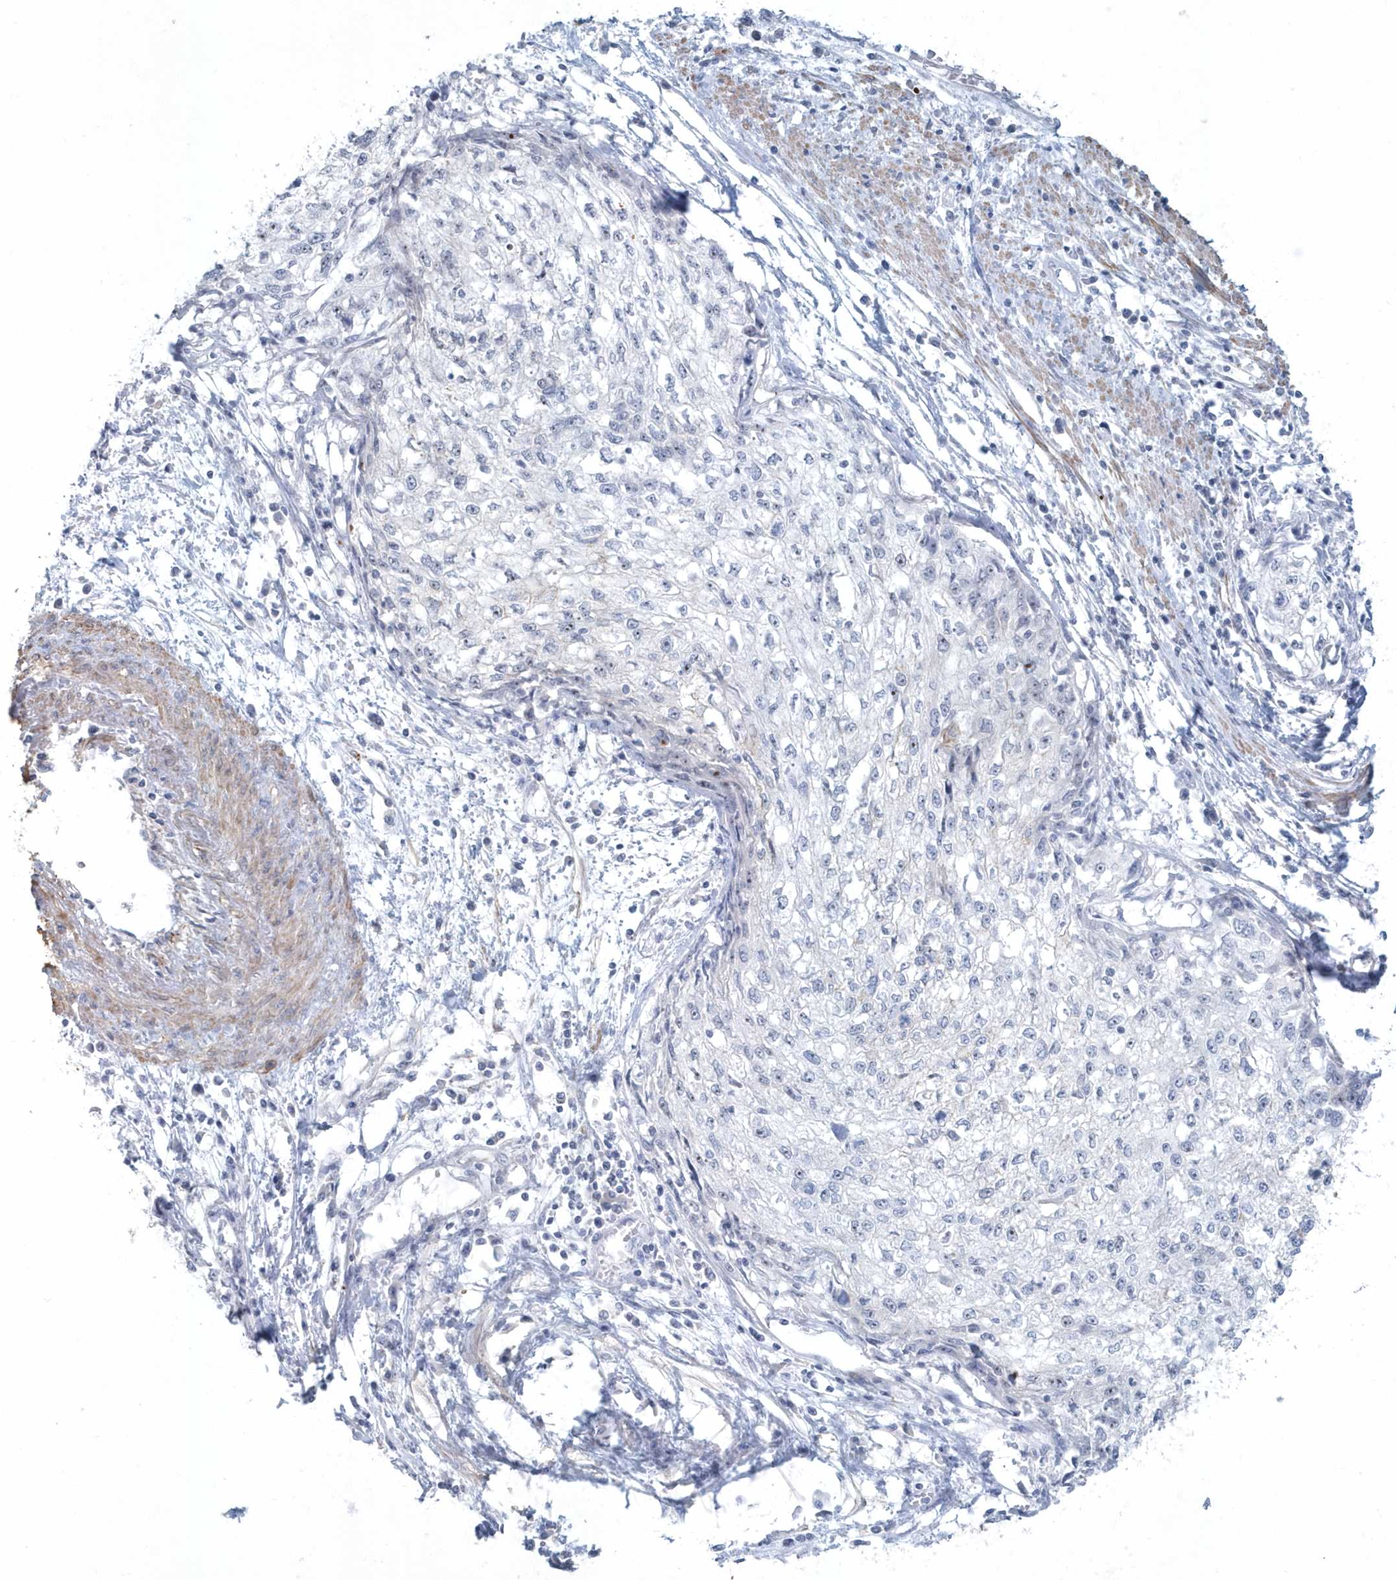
{"staining": {"intensity": "negative", "quantity": "none", "location": "none"}, "tissue": "cervical cancer", "cell_type": "Tumor cells", "image_type": "cancer", "snomed": [{"axis": "morphology", "description": "Squamous cell carcinoma, NOS"}, {"axis": "topography", "description": "Cervix"}], "caption": "Histopathology image shows no significant protein staining in tumor cells of cervical cancer (squamous cell carcinoma). (DAB (3,3'-diaminobenzidine) IHC visualized using brightfield microscopy, high magnification).", "gene": "MYOT", "patient": {"sex": "female", "age": 57}}